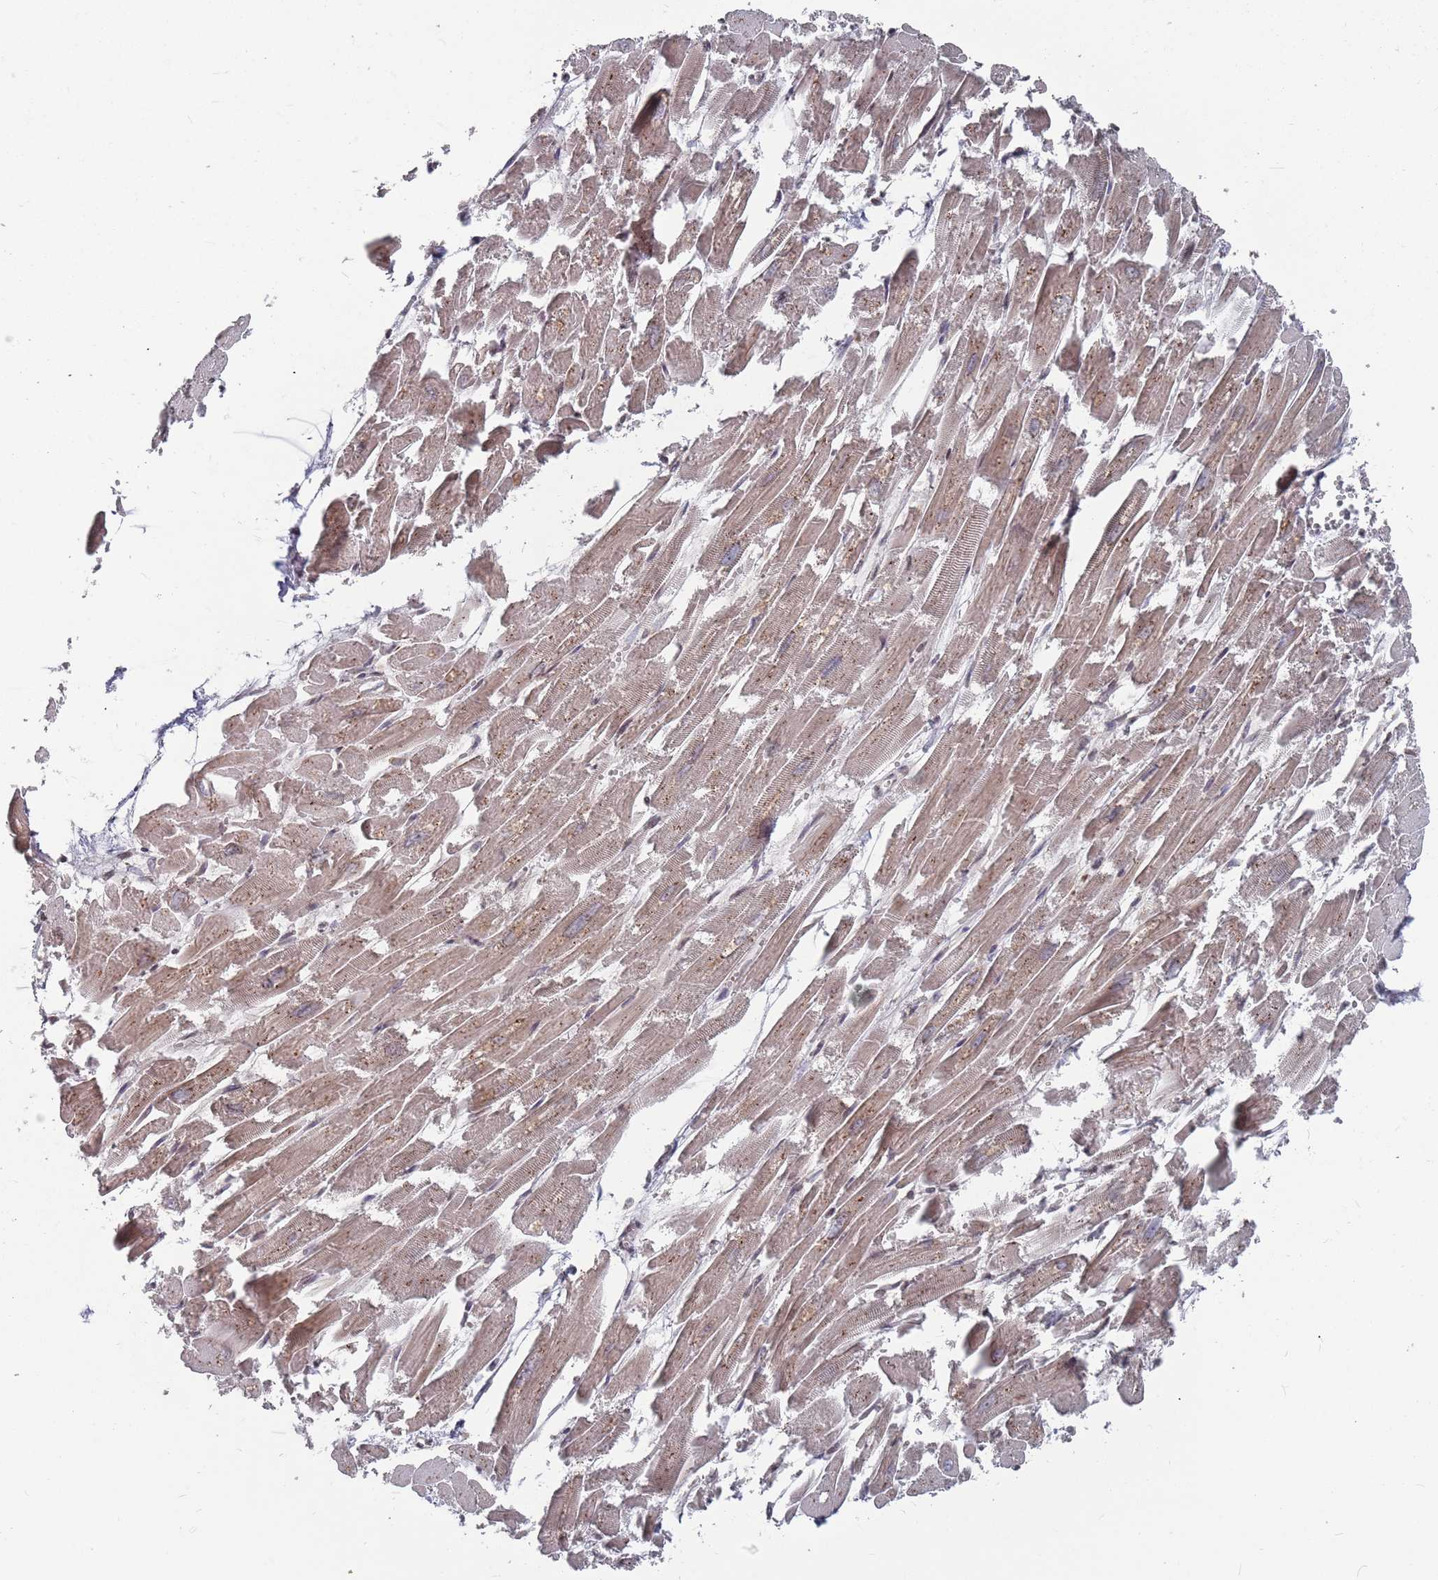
{"staining": {"intensity": "moderate", "quantity": "25%-75%", "location": "cytoplasmic/membranous"}, "tissue": "heart muscle", "cell_type": "Cardiomyocytes", "image_type": "normal", "snomed": [{"axis": "morphology", "description": "Normal tissue, NOS"}, {"axis": "topography", "description": "Heart"}], "caption": "High-power microscopy captured an immunohistochemistry micrograph of unremarkable heart muscle, revealing moderate cytoplasmic/membranous staining in about 25%-75% of cardiomyocytes. The staining is performed using DAB (3,3'-diaminobenzidine) brown chromogen to label protein expression. The nuclei are counter-stained blue using hematoxylin.", "gene": "FMO4", "patient": {"sex": "male", "age": 54}}